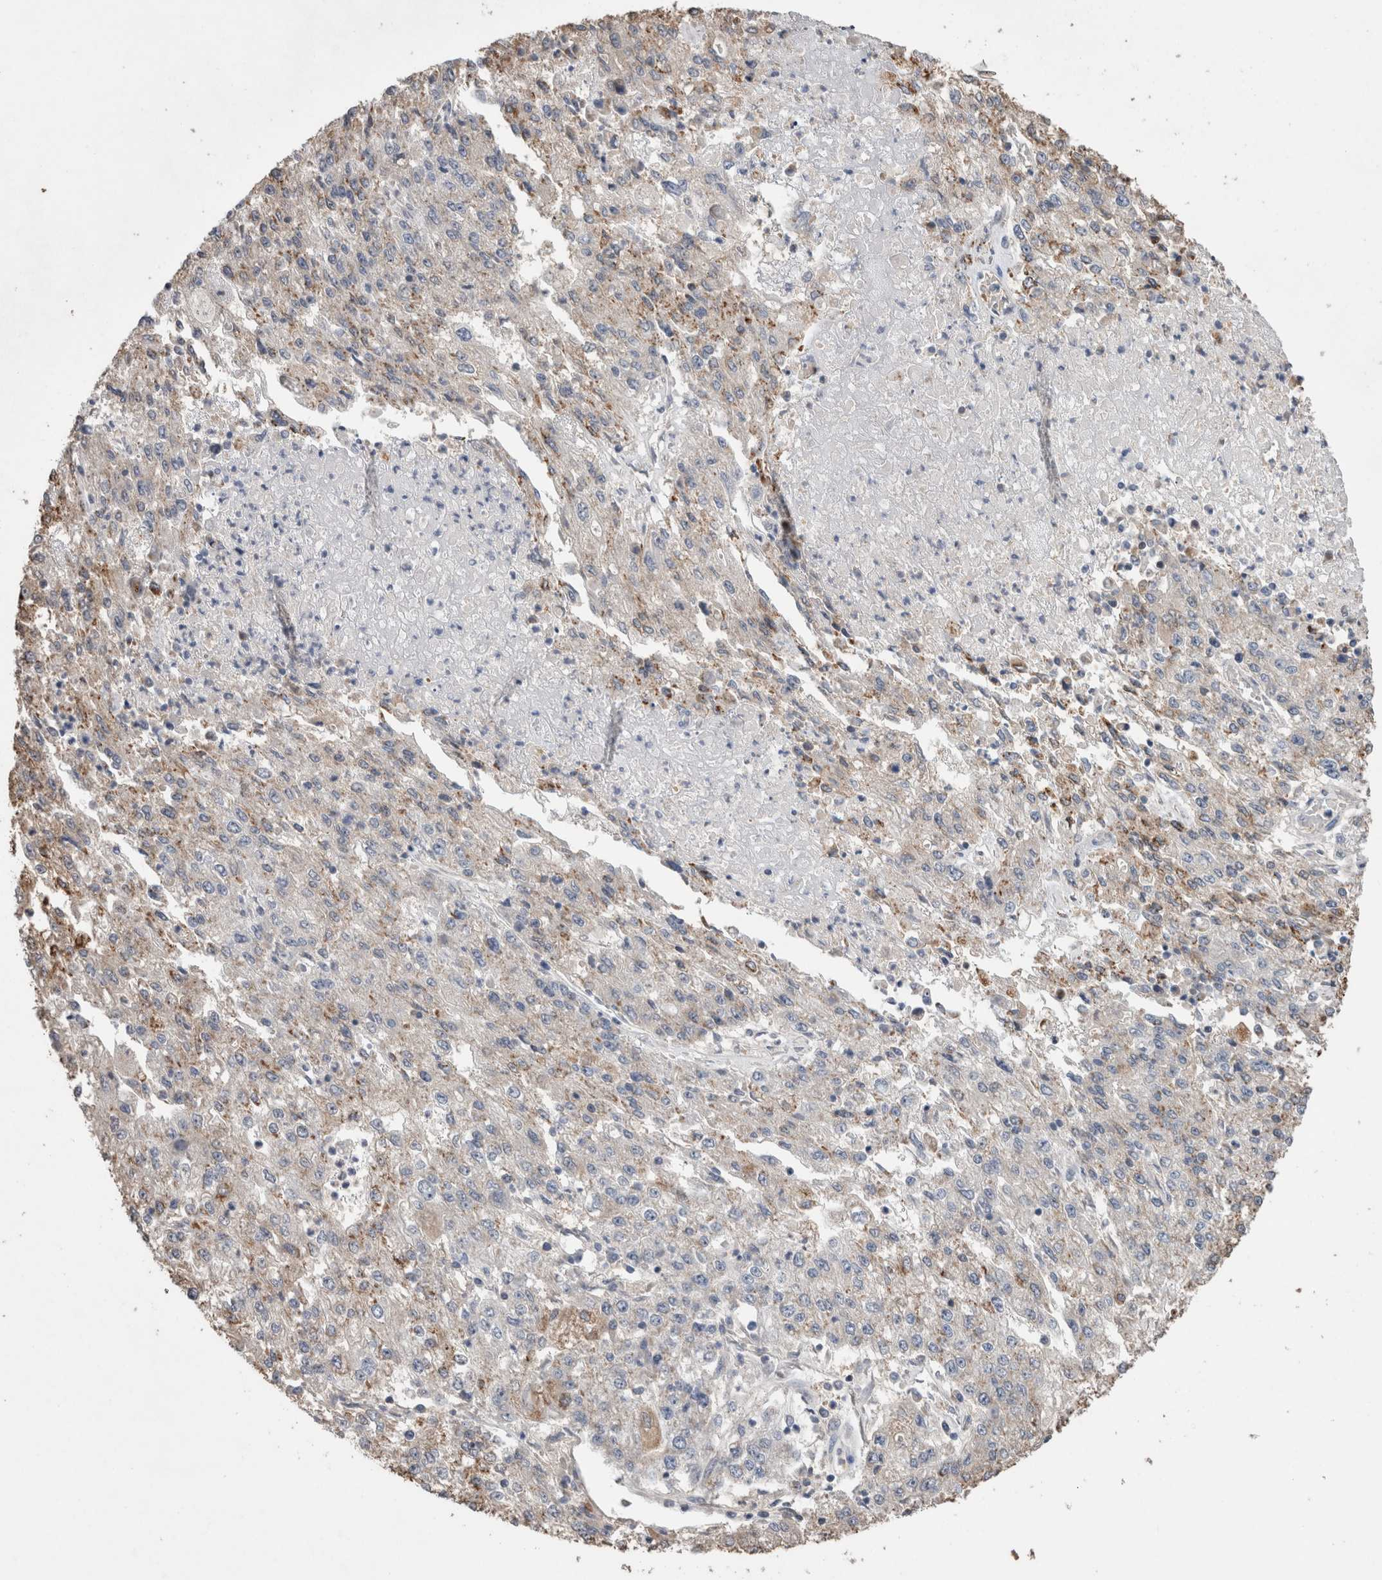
{"staining": {"intensity": "moderate", "quantity": "<25%", "location": "cytoplasmic/membranous"}, "tissue": "endometrial cancer", "cell_type": "Tumor cells", "image_type": "cancer", "snomed": [{"axis": "morphology", "description": "Adenocarcinoma, NOS"}, {"axis": "topography", "description": "Endometrium"}], "caption": "A micrograph showing moderate cytoplasmic/membranous positivity in about <25% of tumor cells in endometrial cancer (adenocarcinoma), as visualized by brown immunohistochemical staining.", "gene": "TRIM5", "patient": {"sex": "female", "age": 49}}